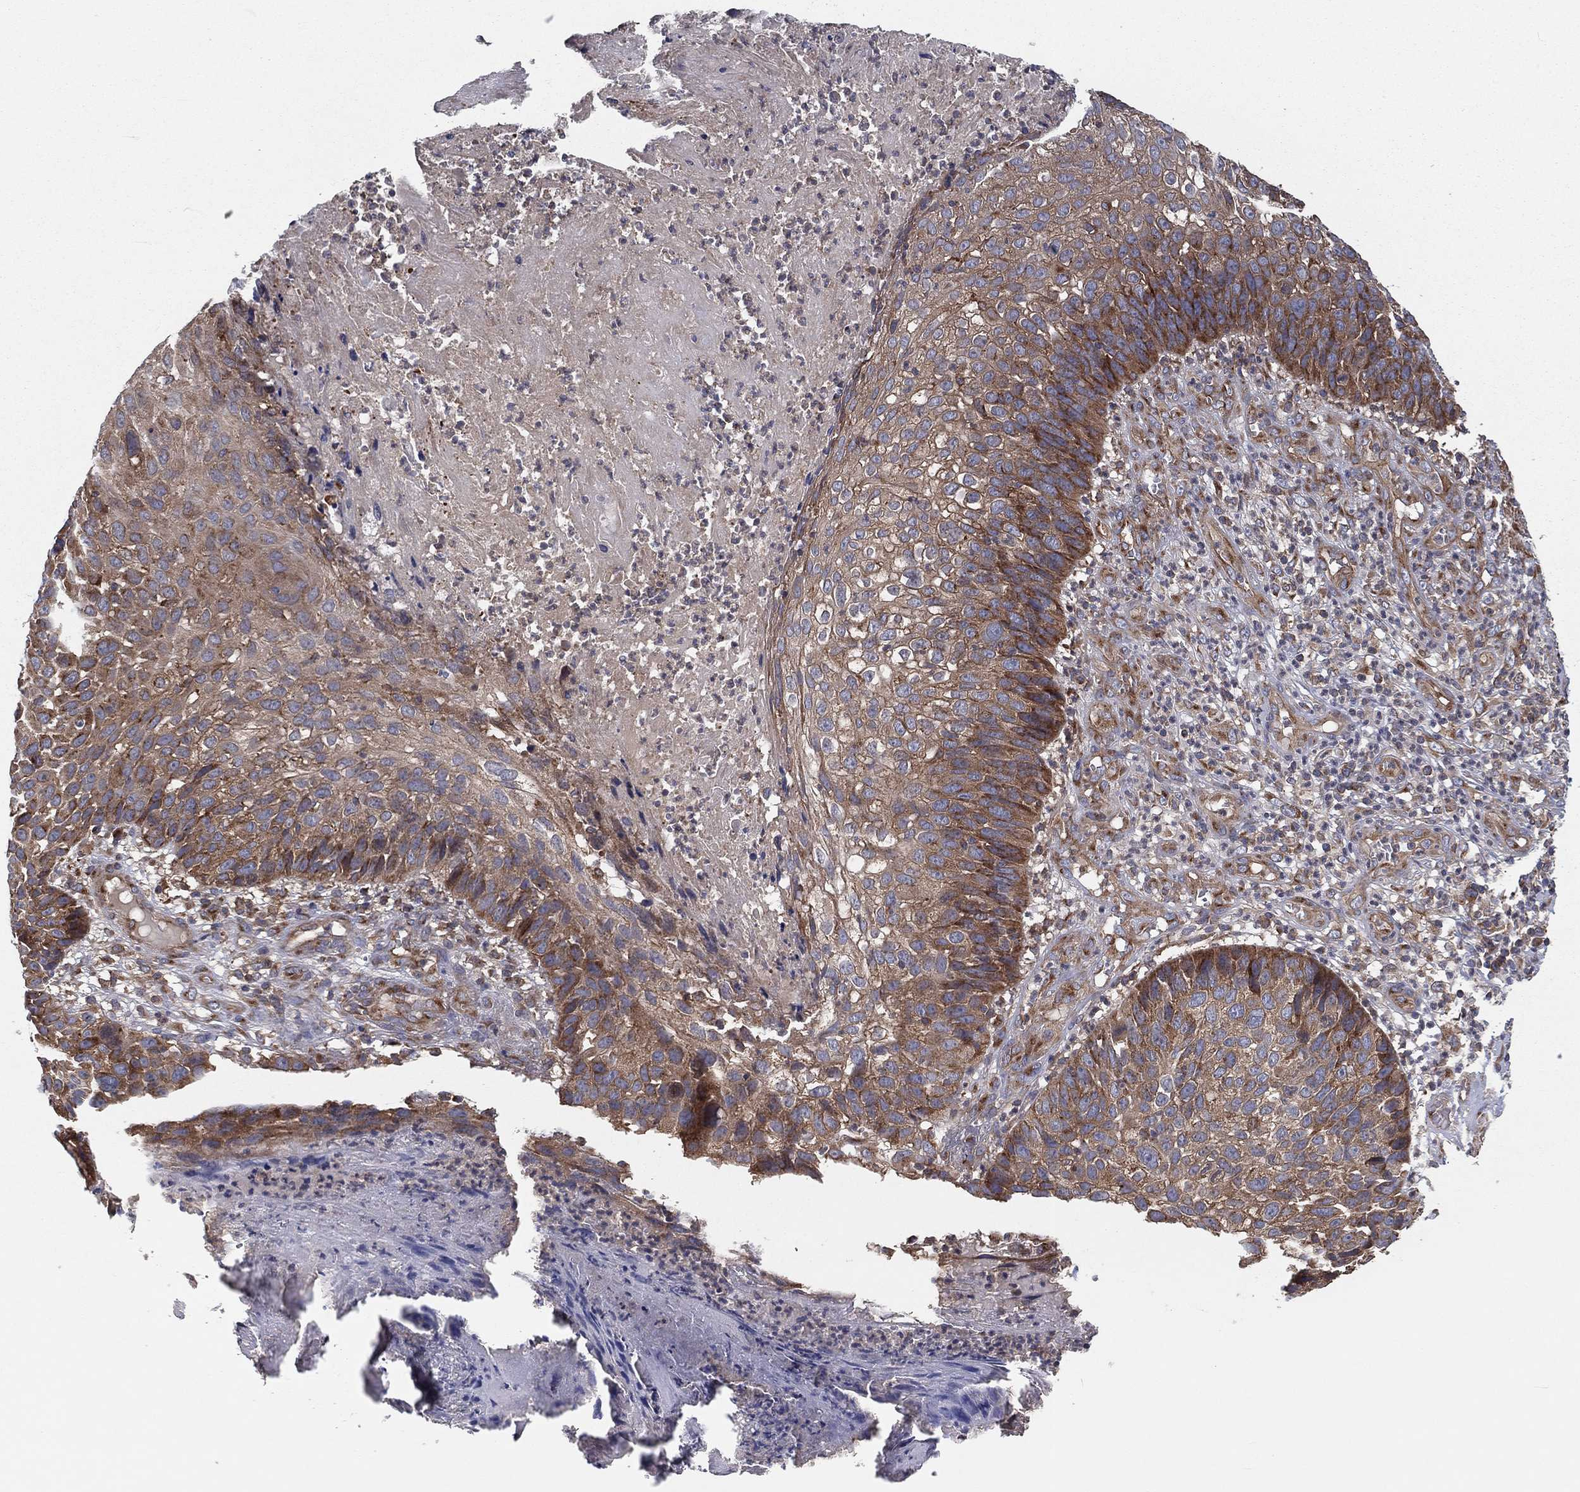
{"staining": {"intensity": "moderate", "quantity": ">75%", "location": "cytoplasmic/membranous"}, "tissue": "skin cancer", "cell_type": "Tumor cells", "image_type": "cancer", "snomed": [{"axis": "morphology", "description": "Squamous cell carcinoma, NOS"}, {"axis": "topography", "description": "Skin"}], "caption": "A histopathology image of skin cancer (squamous cell carcinoma) stained for a protein demonstrates moderate cytoplasmic/membranous brown staining in tumor cells. Nuclei are stained in blue.", "gene": "EIF2B5", "patient": {"sex": "male", "age": 92}}